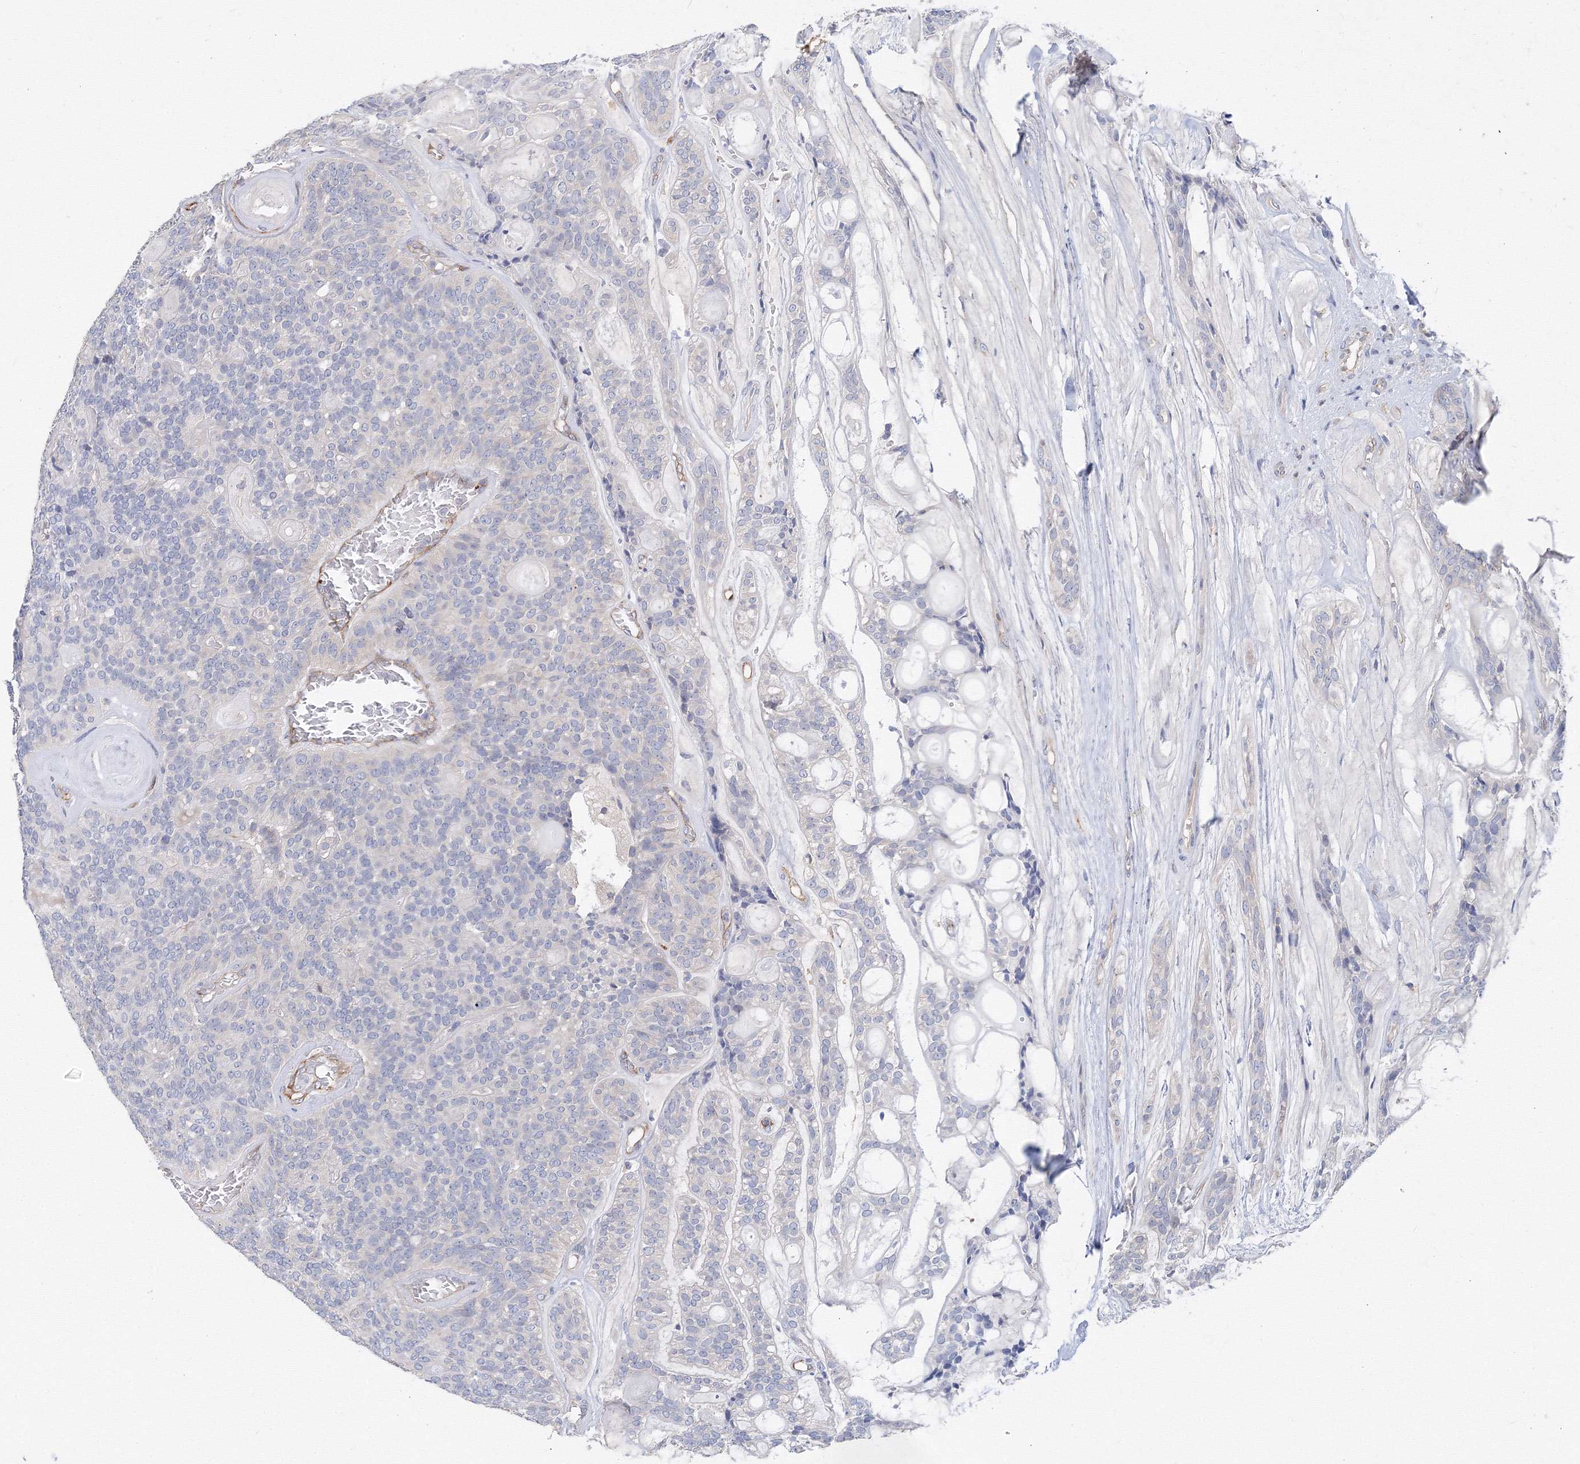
{"staining": {"intensity": "negative", "quantity": "none", "location": "none"}, "tissue": "head and neck cancer", "cell_type": "Tumor cells", "image_type": "cancer", "snomed": [{"axis": "morphology", "description": "Adenocarcinoma, NOS"}, {"axis": "topography", "description": "Head-Neck"}], "caption": "This is an immunohistochemistry (IHC) histopathology image of human adenocarcinoma (head and neck). There is no positivity in tumor cells.", "gene": "DIS3L2", "patient": {"sex": "male", "age": 66}}